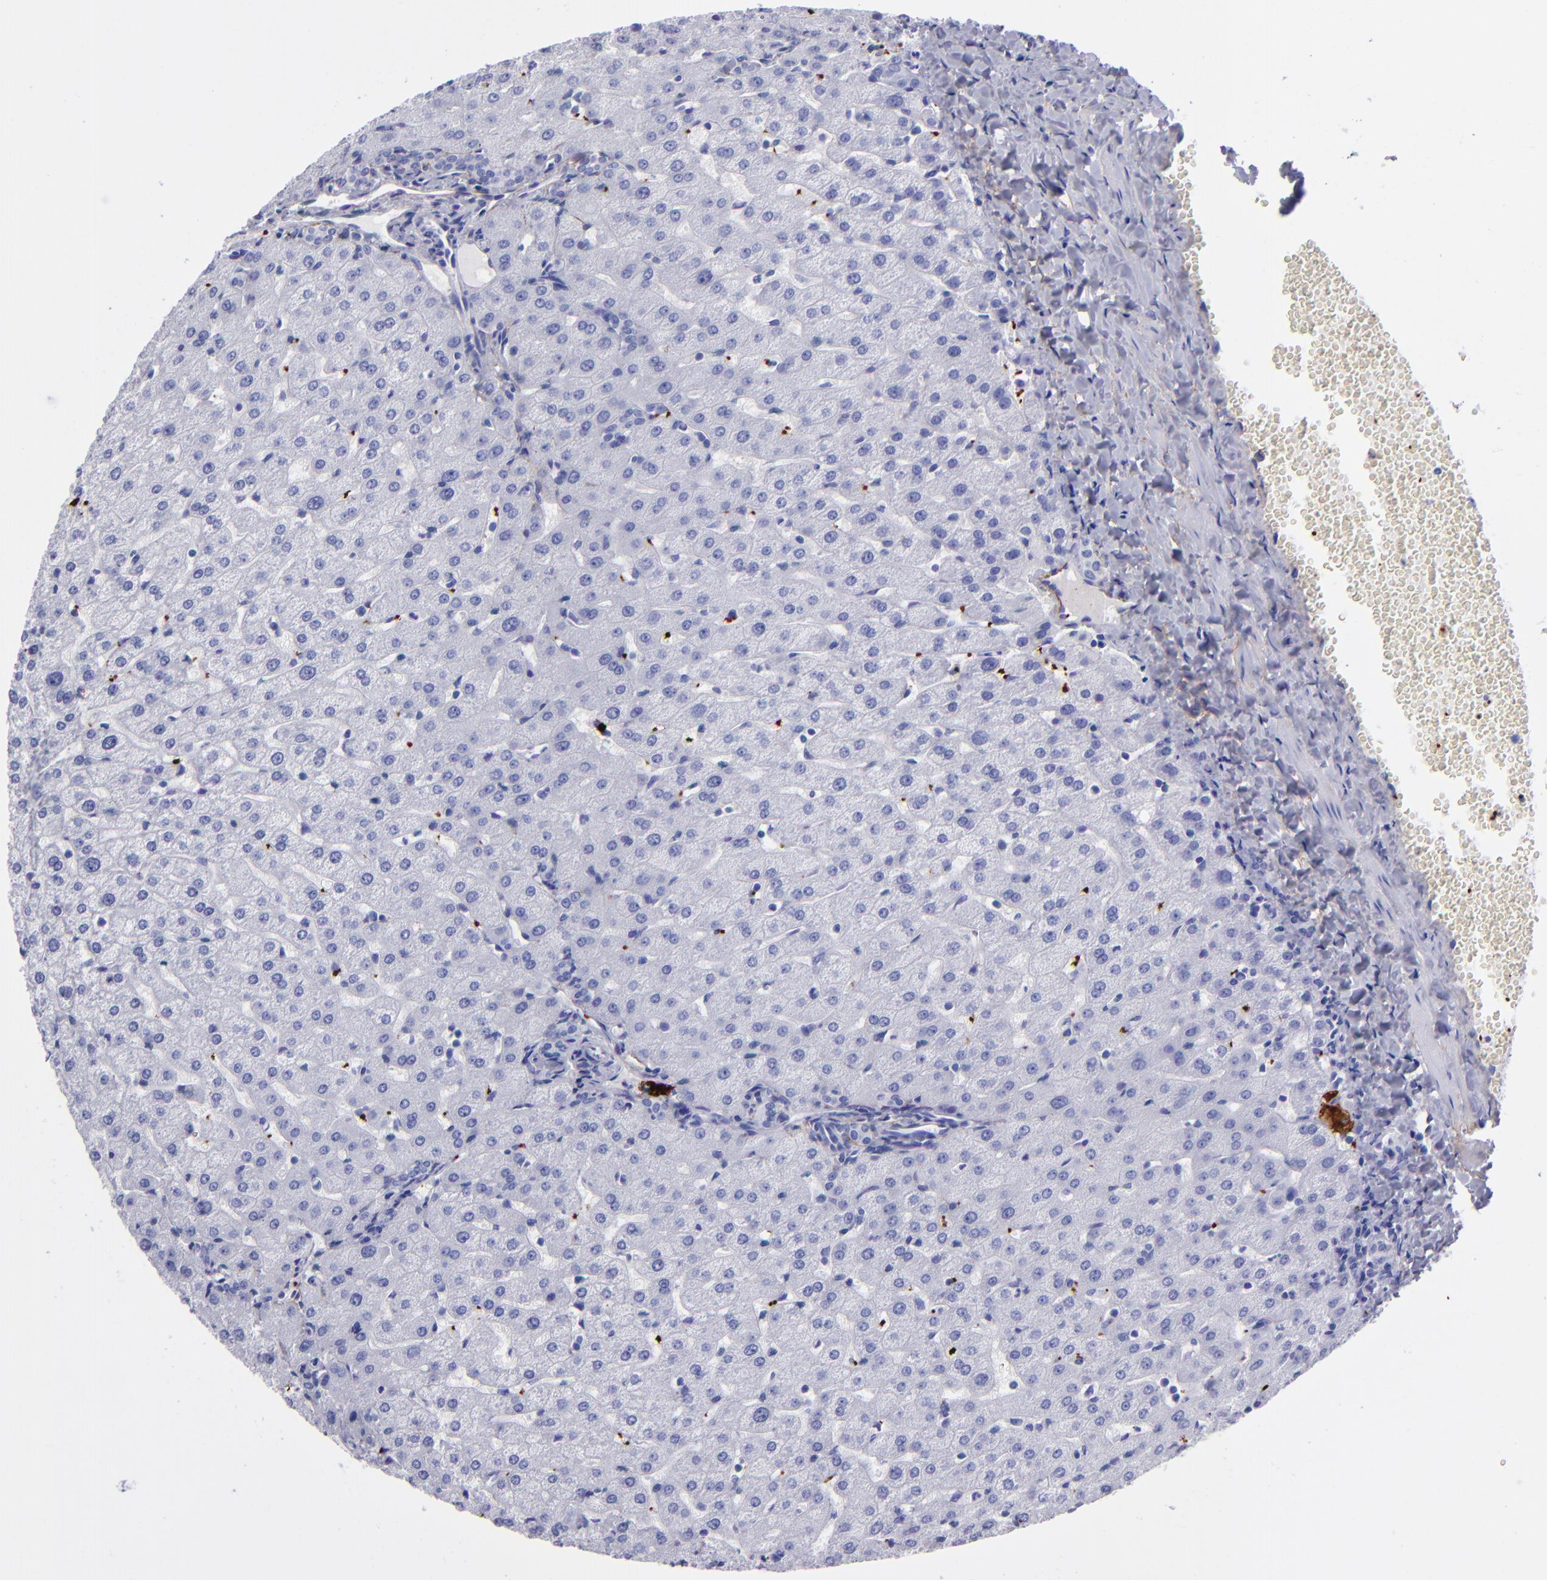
{"staining": {"intensity": "negative", "quantity": "none", "location": "none"}, "tissue": "liver", "cell_type": "Cholangiocytes", "image_type": "normal", "snomed": [{"axis": "morphology", "description": "Normal tissue, NOS"}, {"axis": "morphology", "description": "Fibrosis, NOS"}, {"axis": "topography", "description": "Liver"}], "caption": "DAB (3,3'-diaminobenzidine) immunohistochemical staining of benign liver displays no significant staining in cholangiocytes. (DAB (3,3'-diaminobenzidine) immunohistochemistry, high magnification).", "gene": "EFCAB13", "patient": {"sex": "female", "age": 29}}